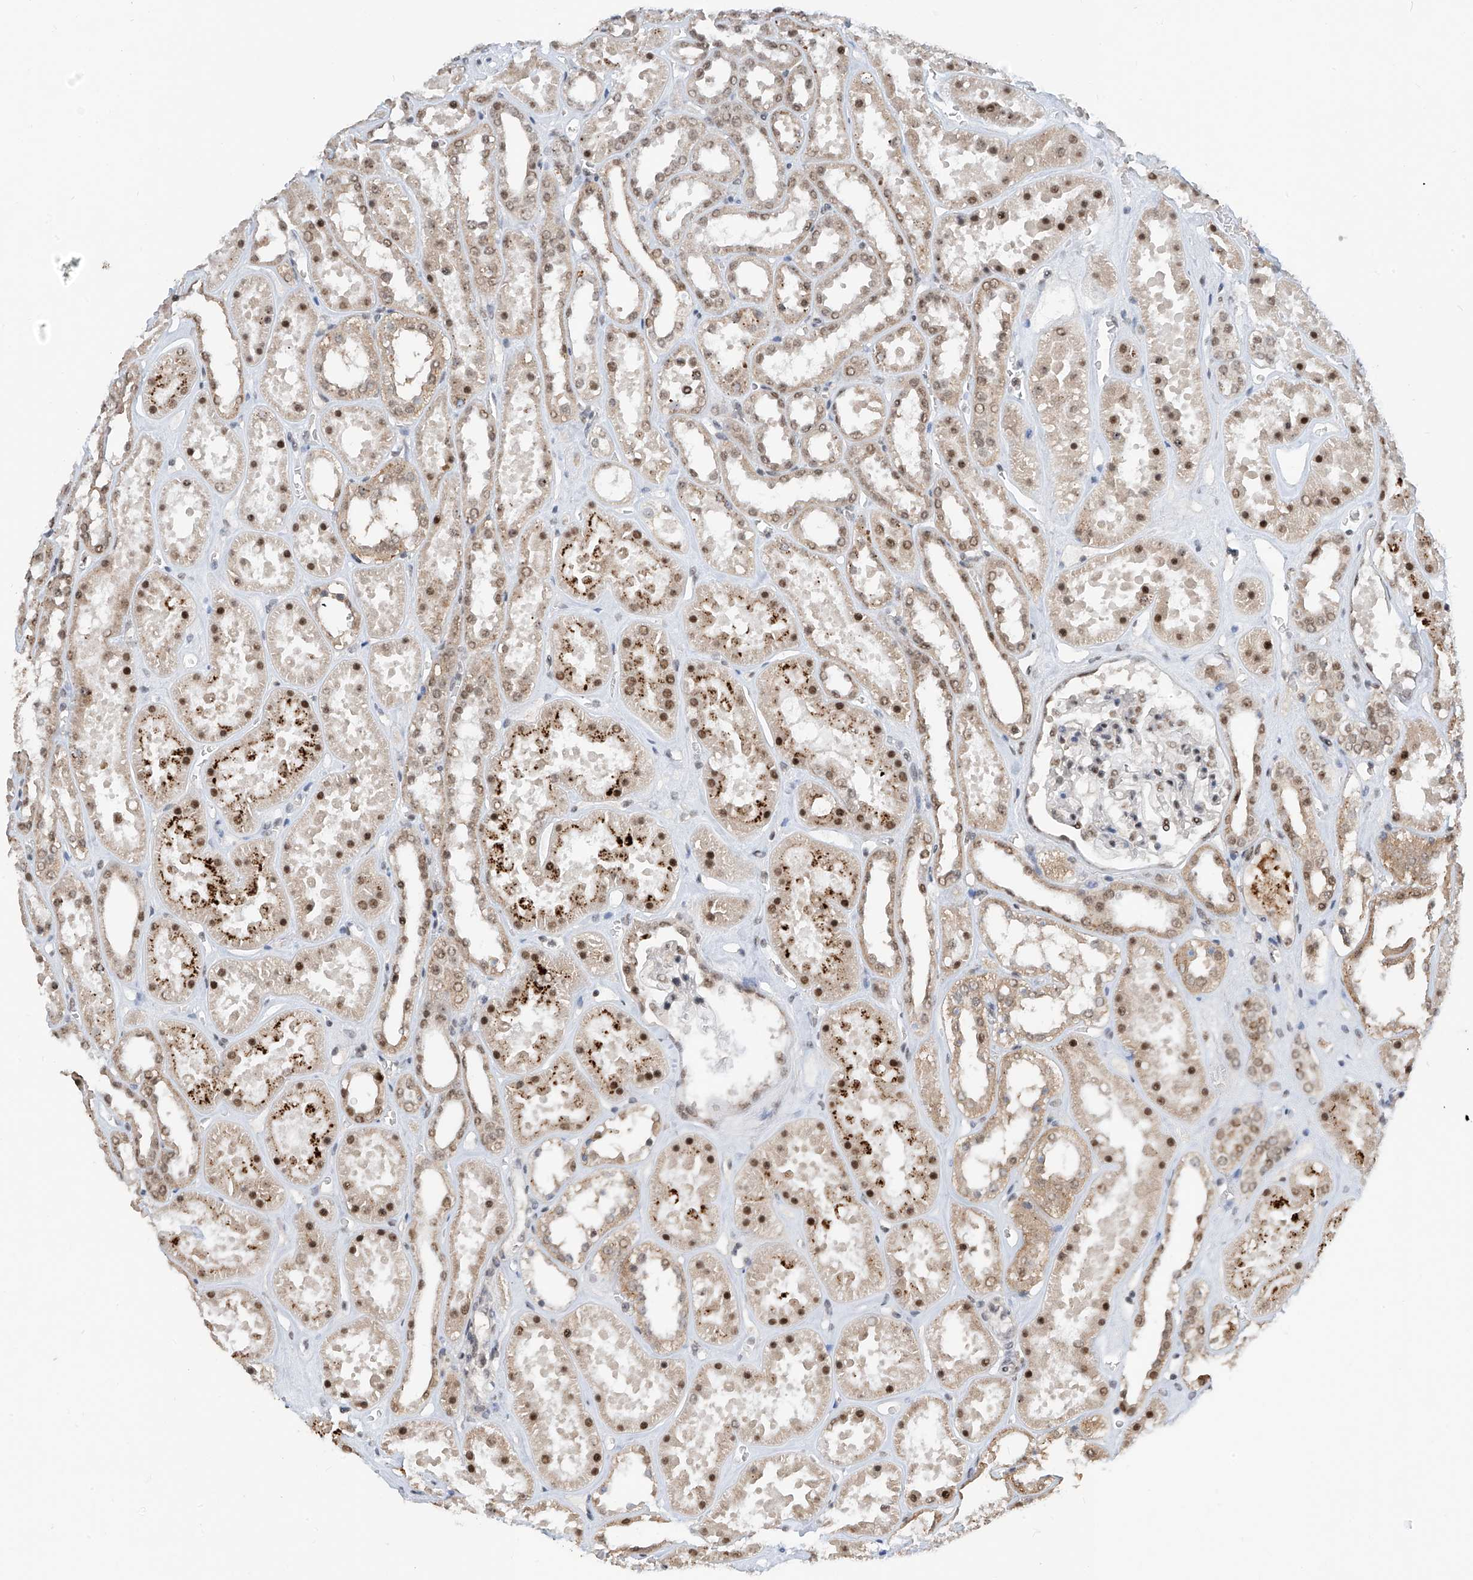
{"staining": {"intensity": "moderate", "quantity": "25%-75%", "location": "nuclear"}, "tissue": "kidney", "cell_type": "Cells in glomeruli", "image_type": "normal", "snomed": [{"axis": "morphology", "description": "Normal tissue, NOS"}, {"axis": "topography", "description": "Kidney"}], "caption": "Immunohistochemical staining of normal kidney demonstrates medium levels of moderate nuclear positivity in about 25%-75% of cells in glomeruli.", "gene": "RPAIN", "patient": {"sex": "female", "age": 41}}